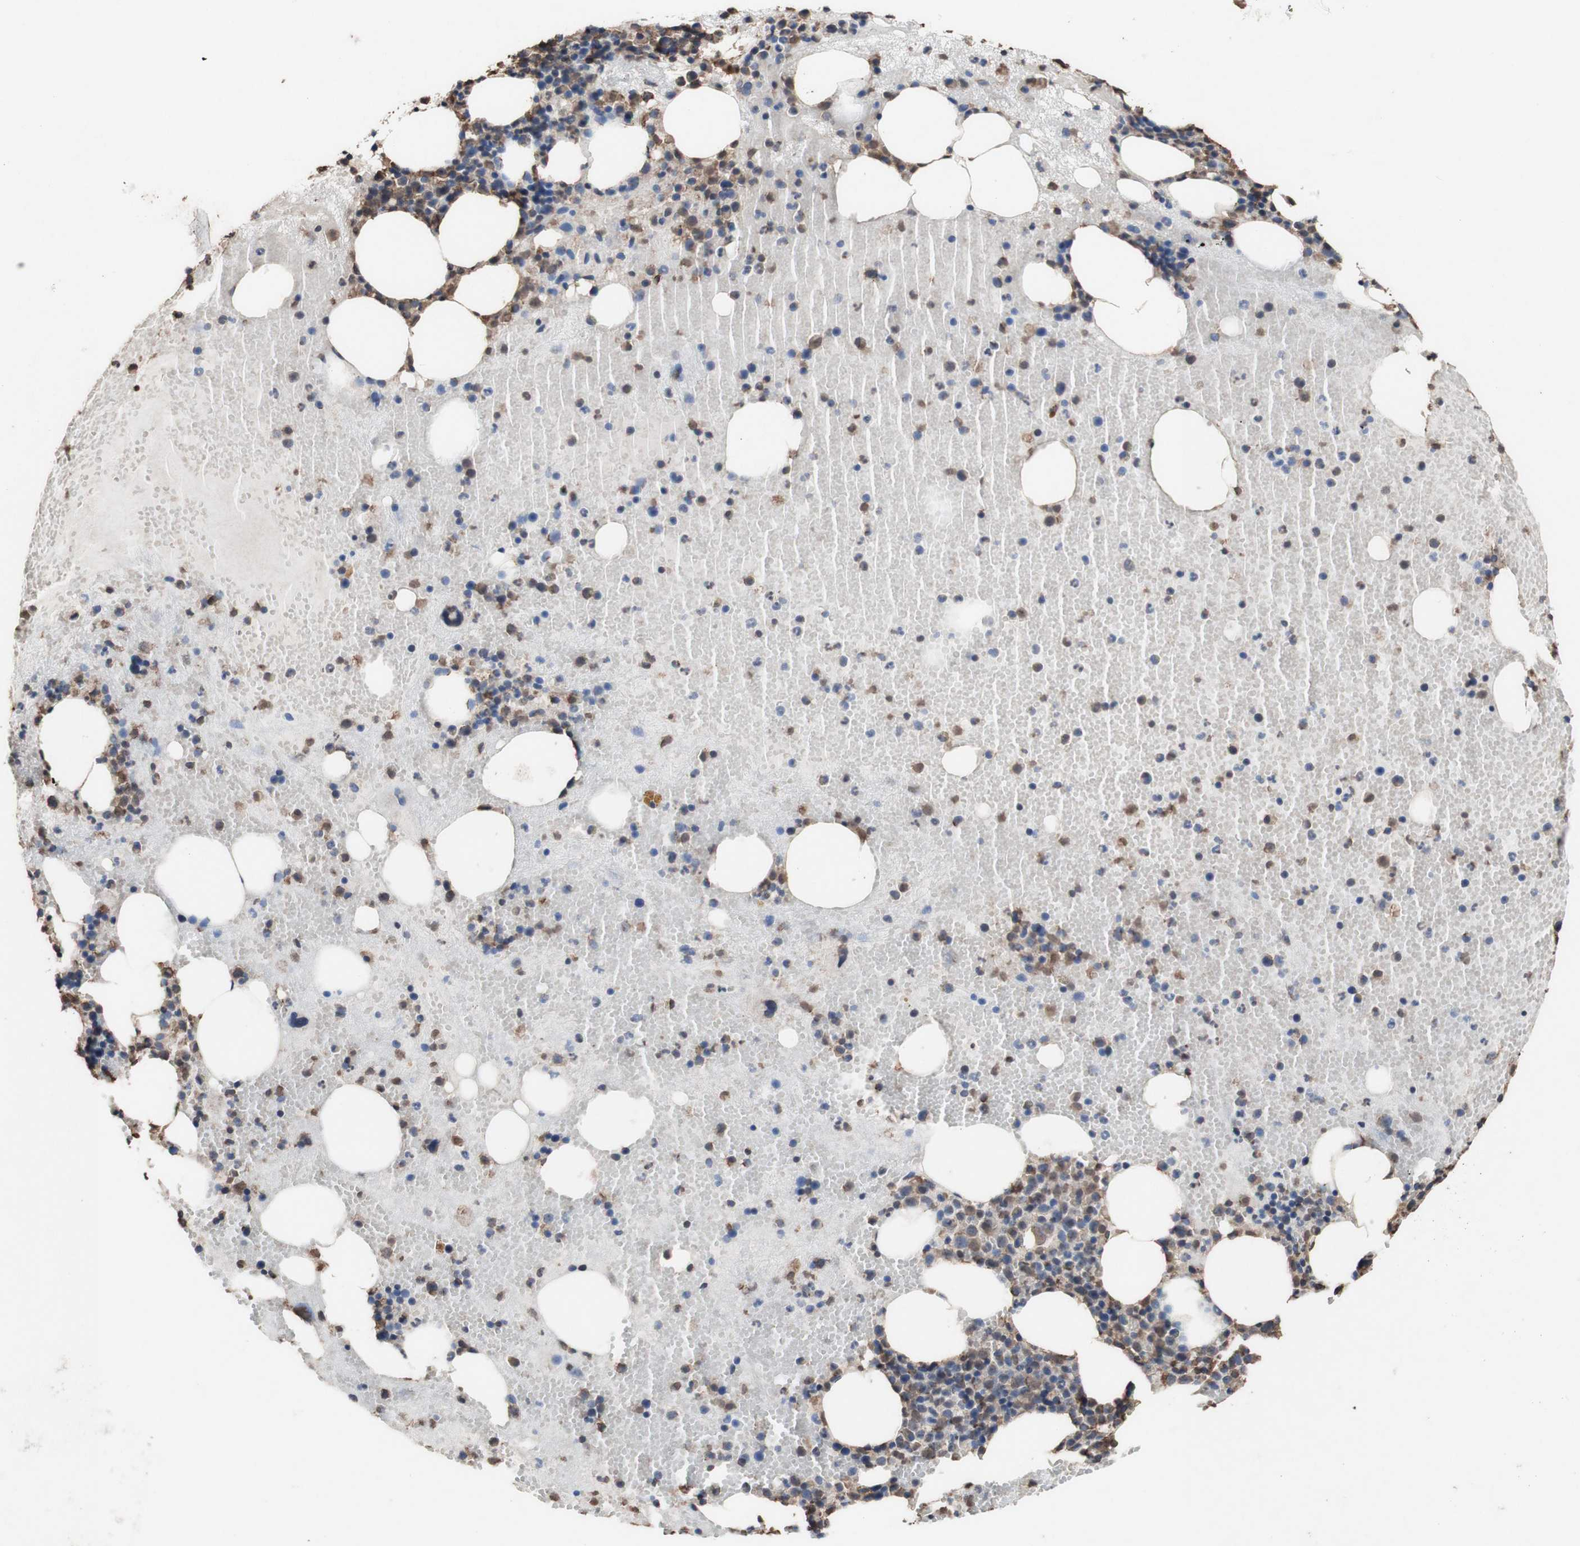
{"staining": {"intensity": "moderate", "quantity": "25%-75%", "location": "cytoplasmic/membranous,nuclear"}, "tissue": "bone marrow", "cell_type": "Hematopoietic cells", "image_type": "normal", "snomed": [{"axis": "morphology", "description": "Normal tissue, NOS"}, {"axis": "morphology", "description": "Inflammation, NOS"}, {"axis": "topography", "description": "Bone marrow"}], "caption": "Immunohistochemical staining of normal bone marrow shows 25%-75% levels of moderate cytoplasmic/membranous,nuclear protein positivity in about 25%-75% of hematopoietic cells.", "gene": "PIDD1", "patient": {"sex": "male", "age": 43}}